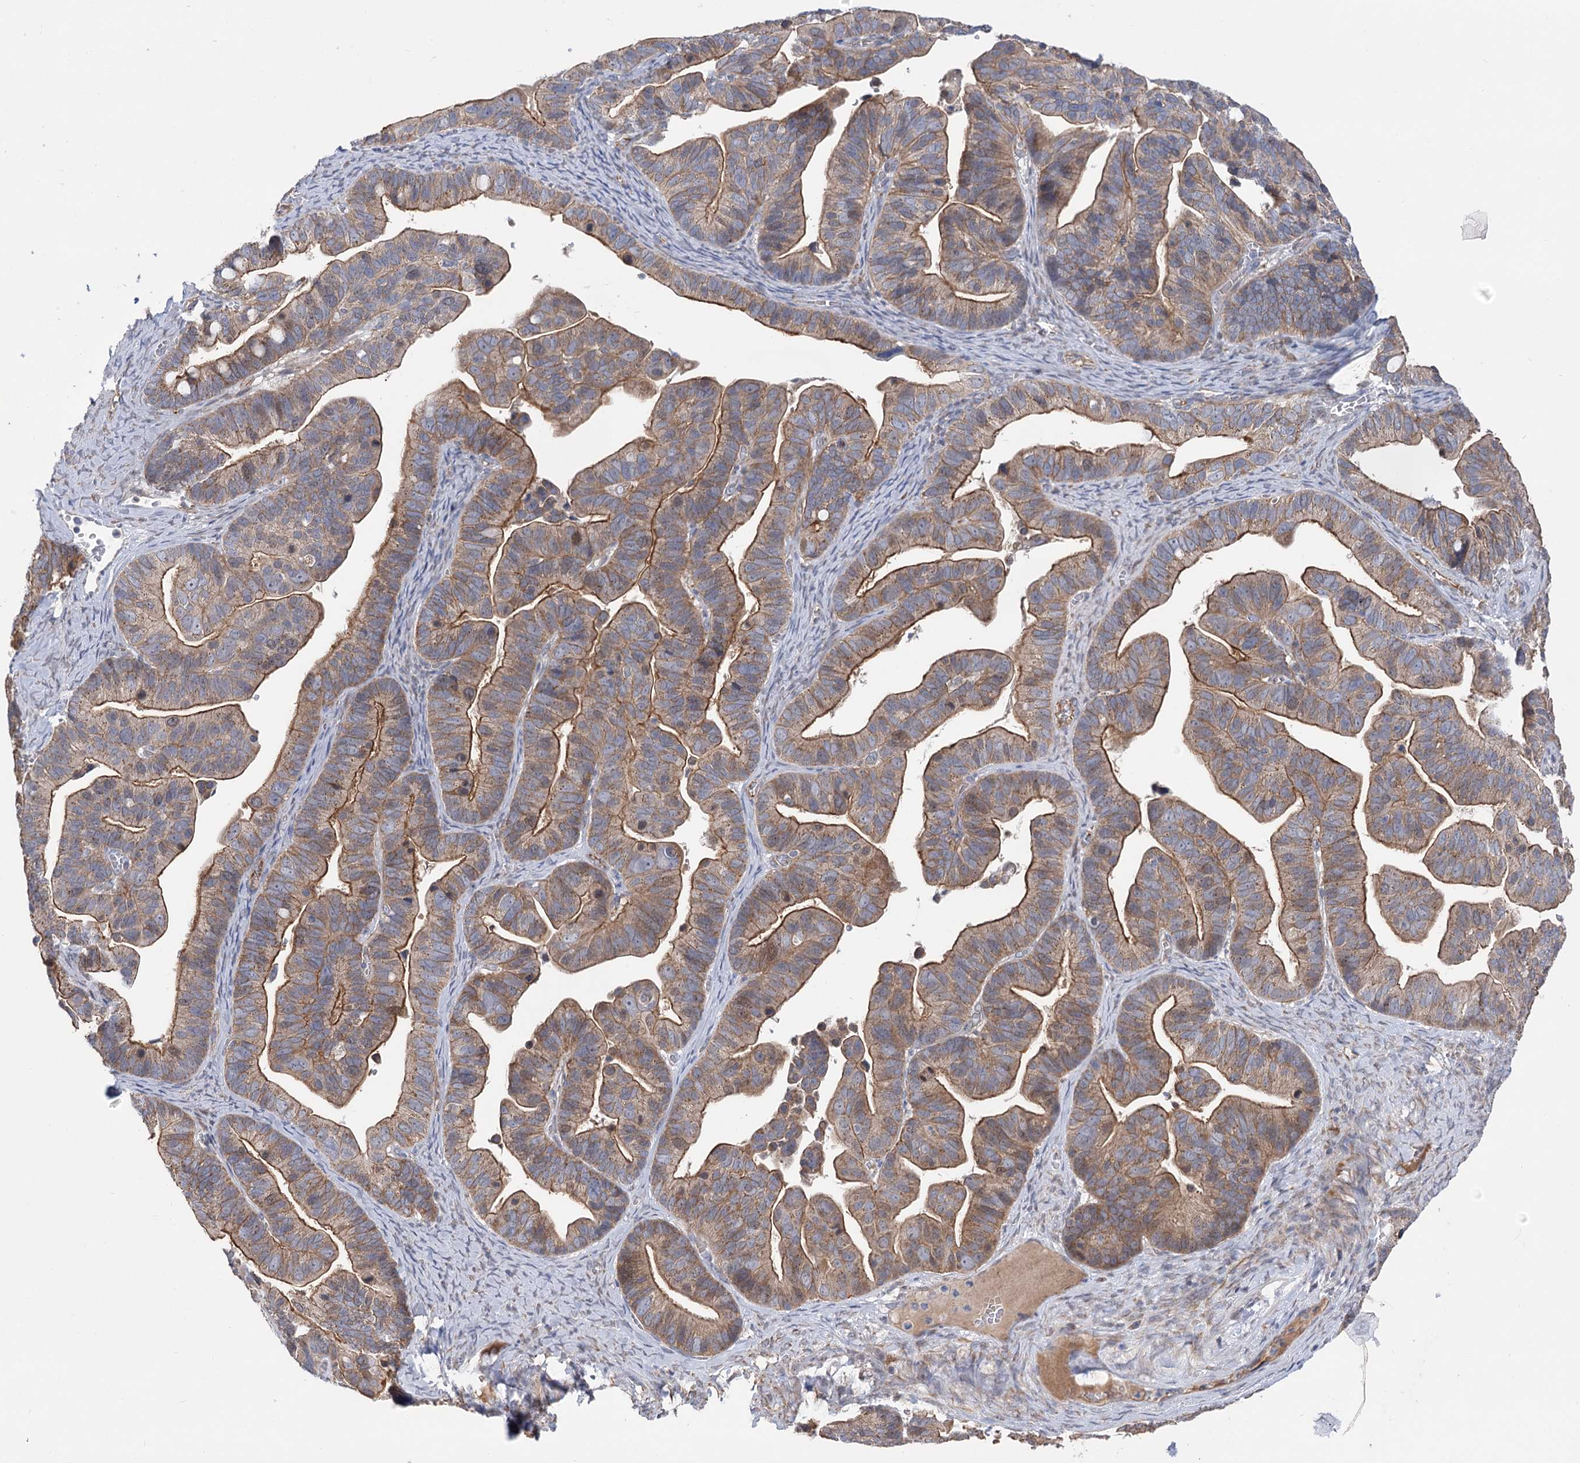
{"staining": {"intensity": "moderate", "quantity": ">75%", "location": "cytoplasmic/membranous"}, "tissue": "ovarian cancer", "cell_type": "Tumor cells", "image_type": "cancer", "snomed": [{"axis": "morphology", "description": "Cystadenocarcinoma, serous, NOS"}, {"axis": "topography", "description": "Ovary"}], "caption": "Protein staining exhibits moderate cytoplasmic/membranous staining in about >75% of tumor cells in ovarian cancer (serous cystadenocarcinoma).", "gene": "ECHDC3", "patient": {"sex": "female", "age": 56}}